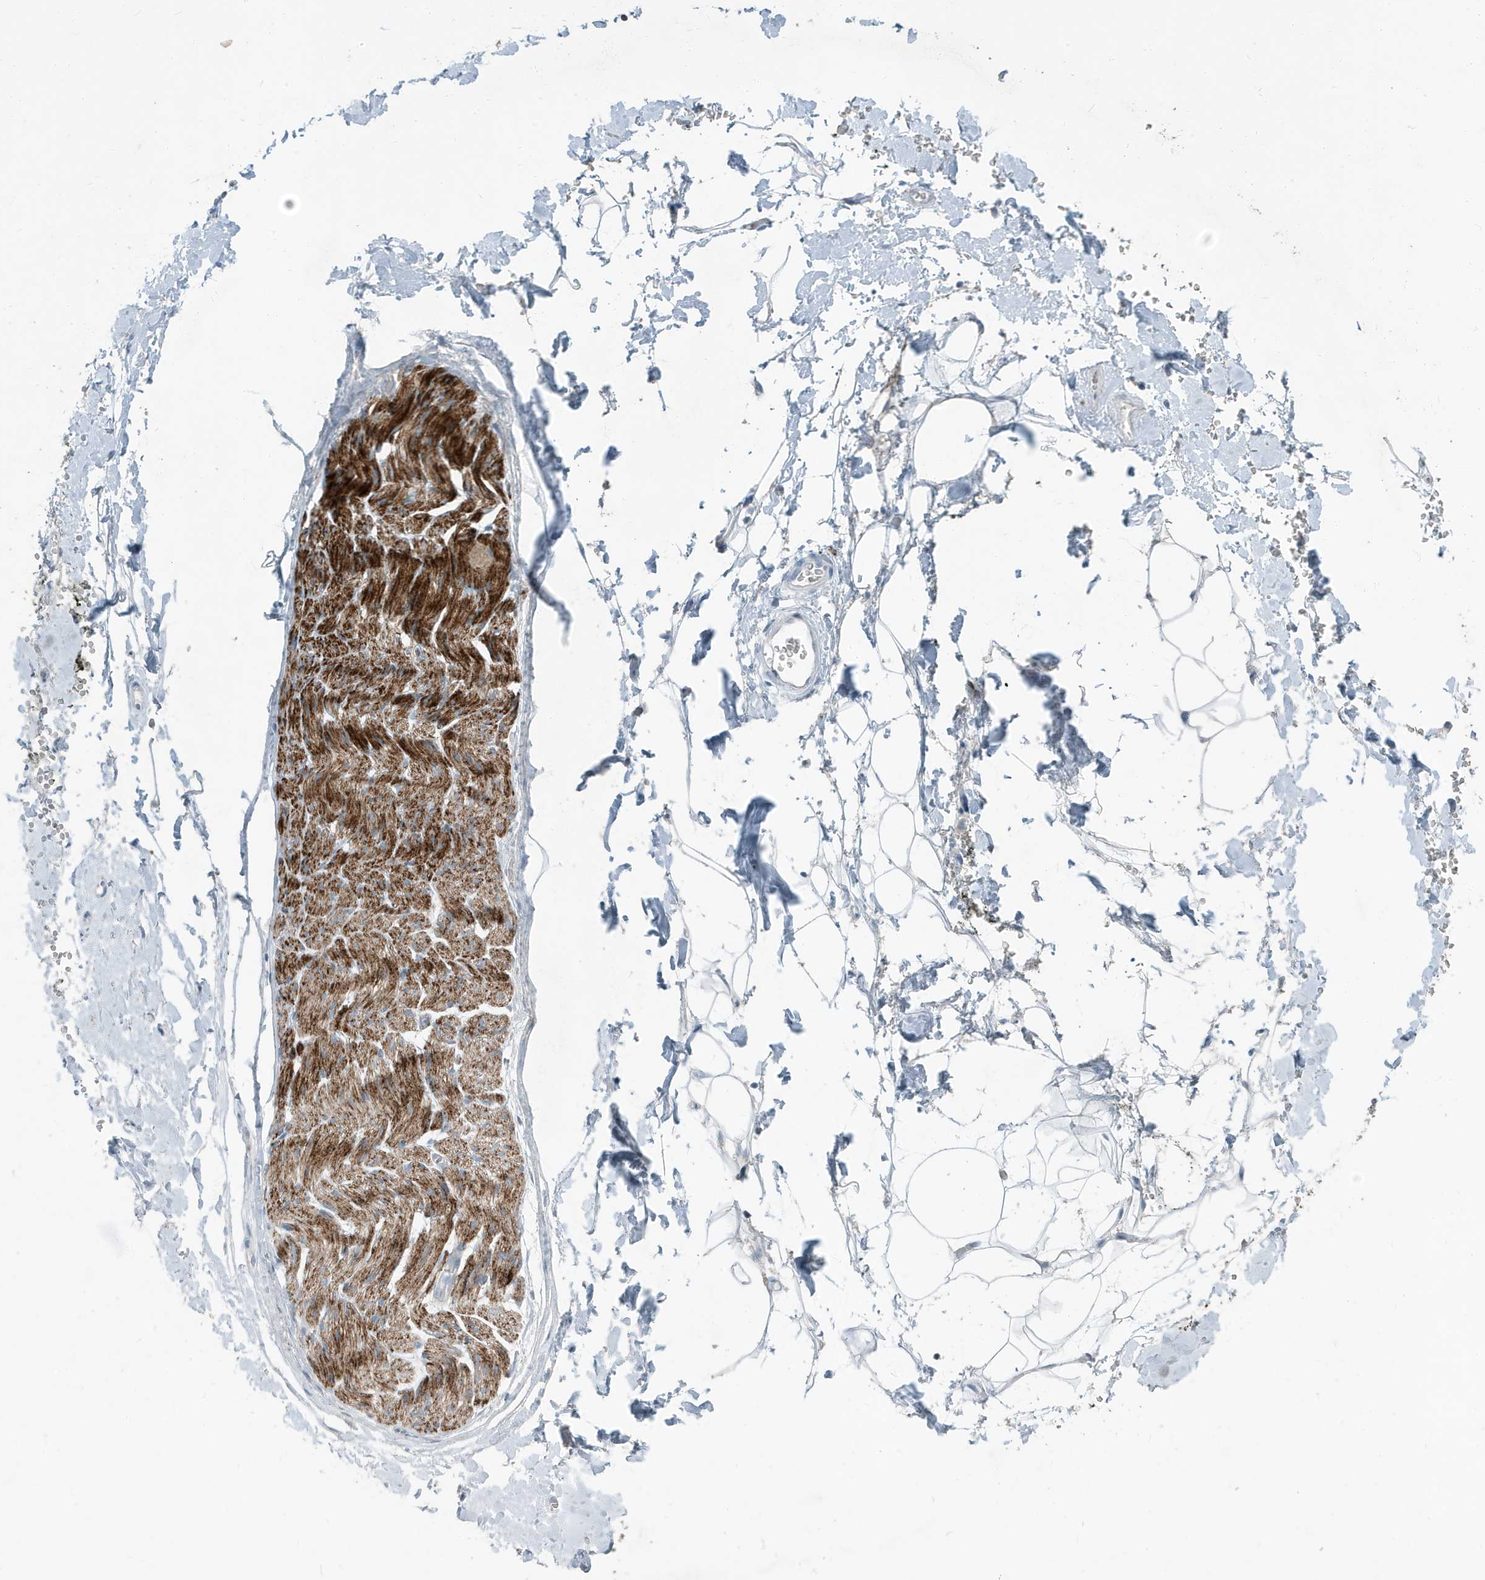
{"staining": {"intensity": "negative", "quantity": "none", "location": "none"}, "tissue": "adipose tissue", "cell_type": "Adipocytes", "image_type": "normal", "snomed": [{"axis": "morphology", "description": "Normal tissue, NOS"}, {"axis": "morphology", "description": "Adenocarcinoma, NOS"}, {"axis": "topography", "description": "Pancreas"}, {"axis": "topography", "description": "Peripheral nerve tissue"}], "caption": "A photomicrograph of adipose tissue stained for a protein demonstrates no brown staining in adipocytes. (DAB IHC visualized using brightfield microscopy, high magnification).", "gene": "FAM162A", "patient": {"sex": "male", "age": 59}}